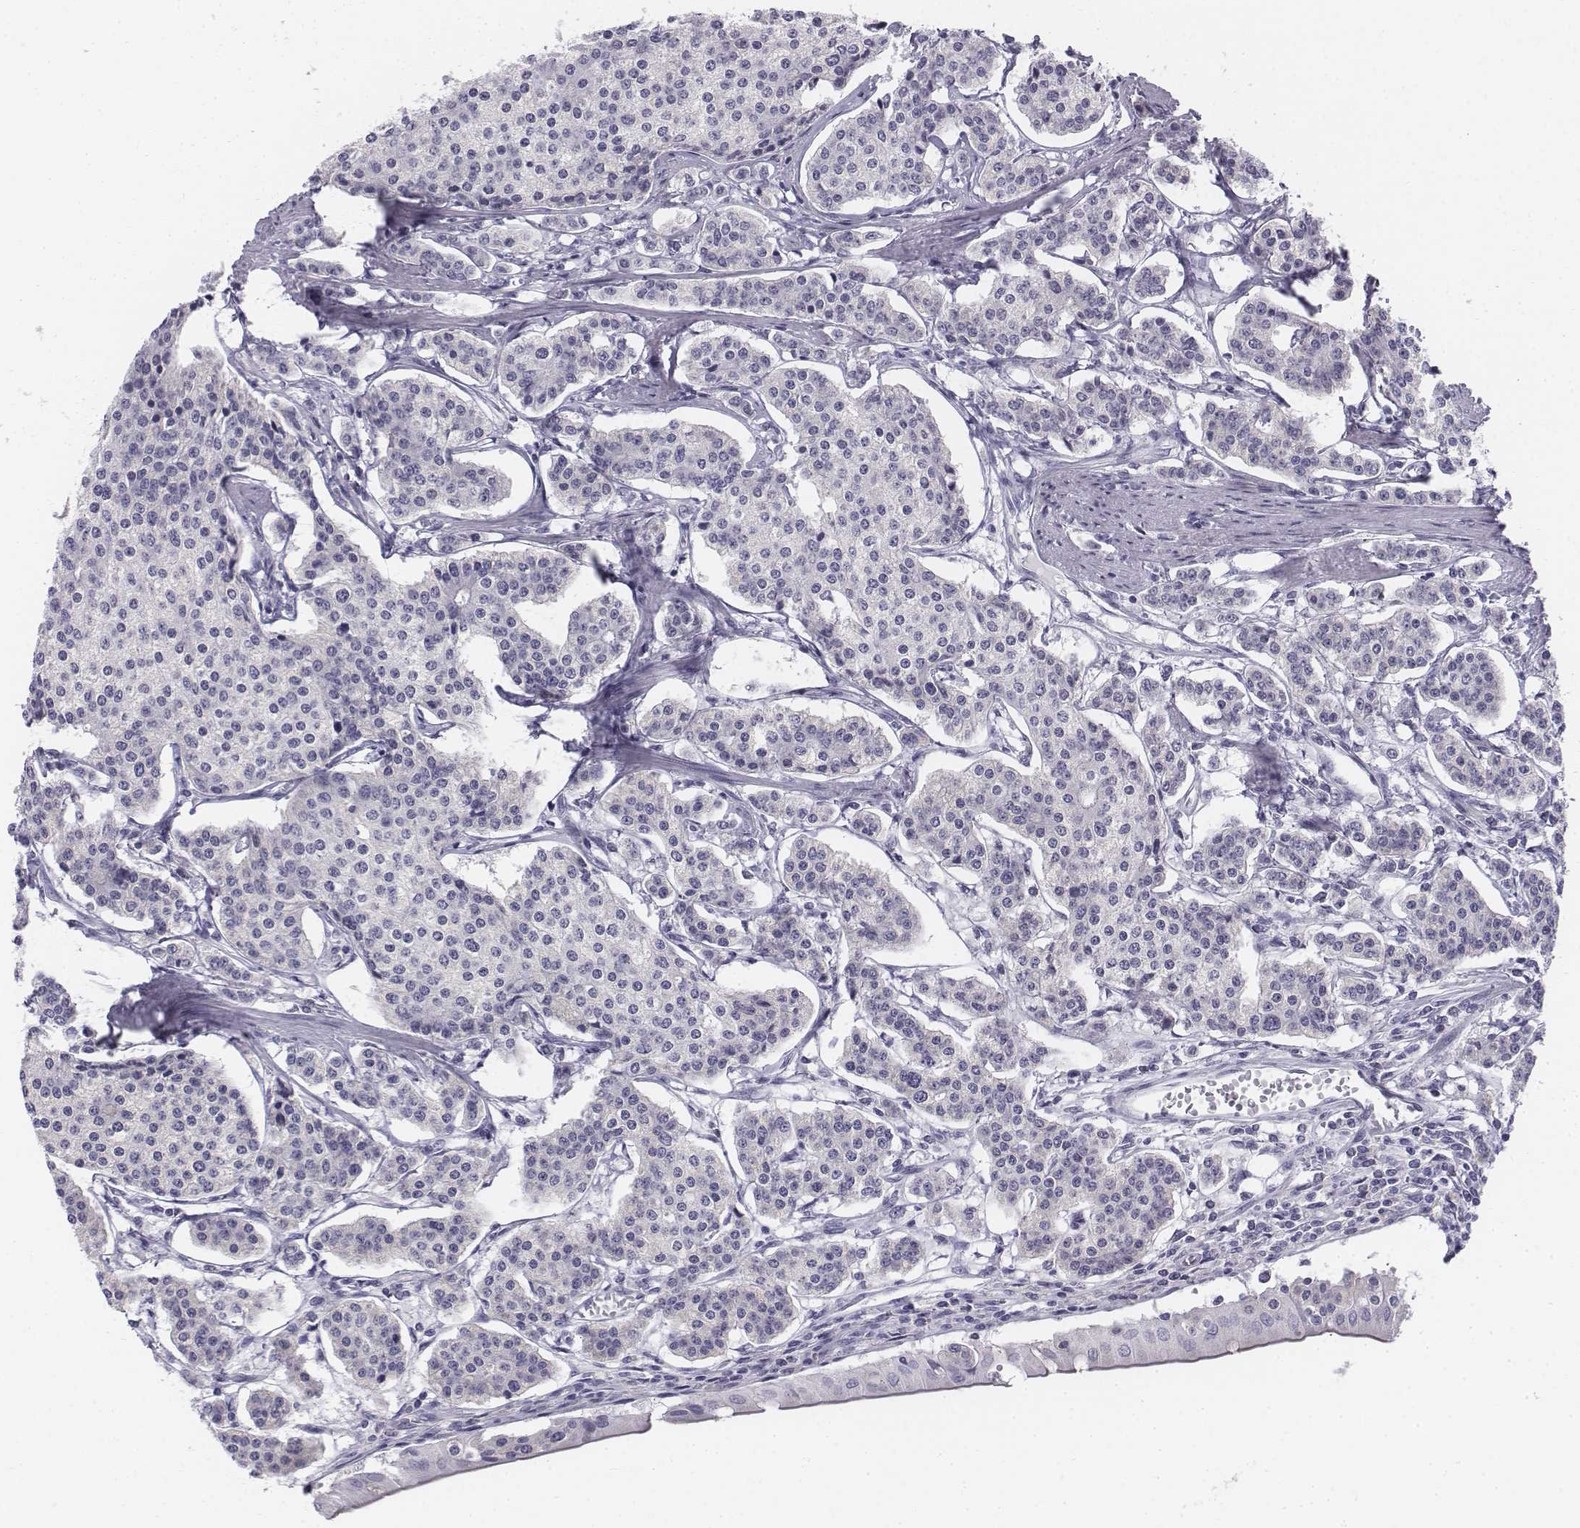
{"staining": {"intensity": "negative", "quantity": "none", "location": "none"}, "tissue": "carcinoid", "cell_type": "Tumor cells", "image_type": "cancer", "snomed": [{"axis": "morphology", "description": "Carcinoid, malignant, NOS"}, {"axis": "topography", "description": "Small intestine"}], "caption": "Tumor cells show no significant positivity in malignant carcinoid. Brightfield microscopy of IHC stained with DAB (brown) and hematoxylin (blue), captured at high magnification.", "gene": "TH", "patient": {"sex": "female", "age": 65}}